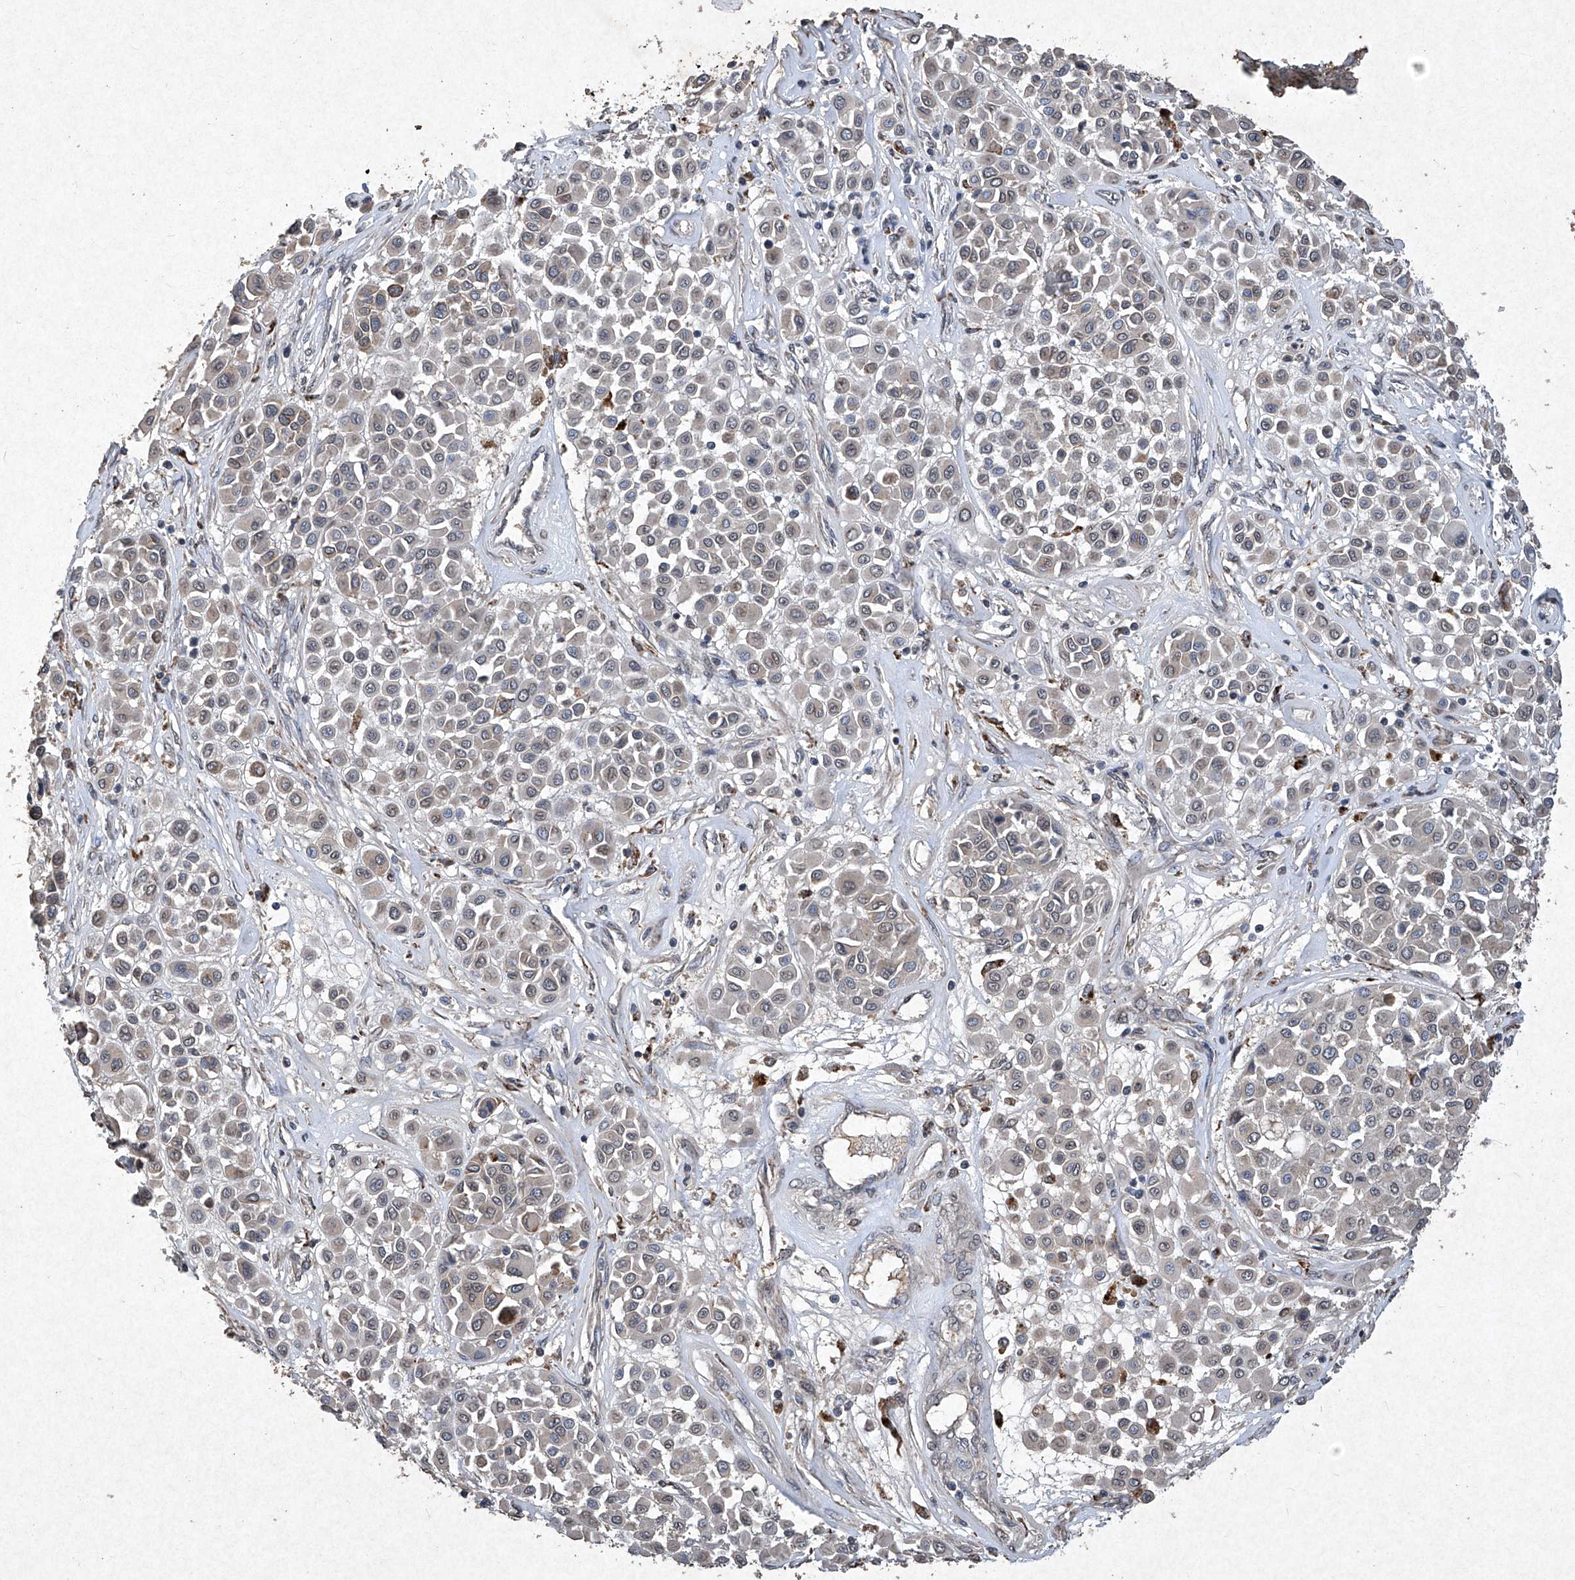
{"staining": {"intensity": "negative", "quantity": "none", "location": "none"}, "tissue": "melanoma", "cell_type": "Tumor cells", "image_type": "cancer", "snomed": [{"axis": "morphology", "description": "Malignant melanoma, Metastatic site"}, {"axis": "topography", "description": "Soft tissue"}], "caption": "This is an immunohistochemistry (IHC) photomicrograph of human malignant melanoma (metastatic site). There is no staining in tumor cells.", "gene": "MED16", "patient": {"sex": "male", "age": 41}}